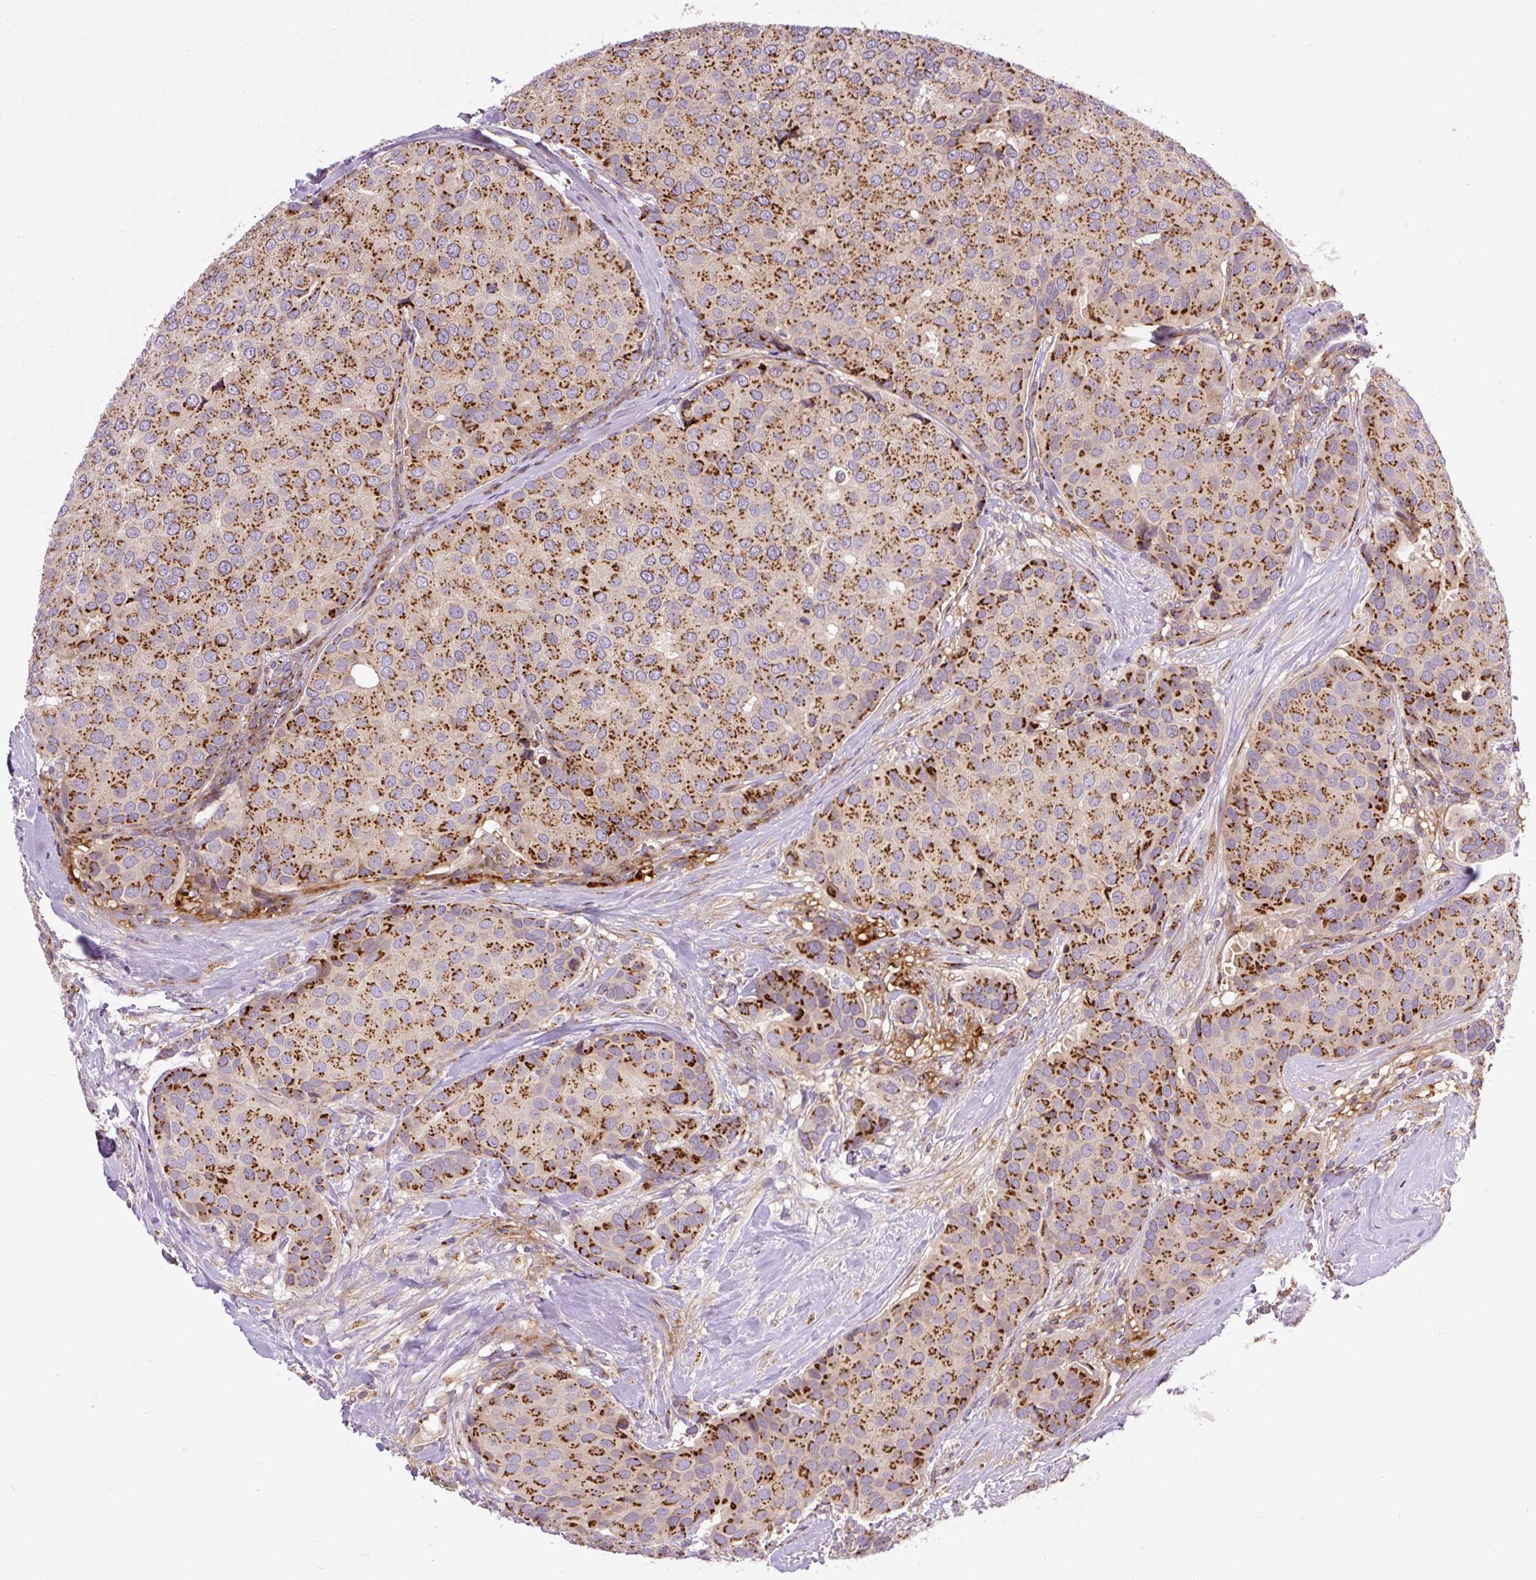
{"staining": {"intensity": "strong", "quantity": ">75%", "location": "cytoplasmic/membranous"}, "tissue": "breast cancer", "cell_type": "Tumor cells", "image_type": "cancer", "snomed": [{"axis": "morphology", "description": "Duct carcinoma"}, {"axis": "topography", "description": "Breast"}], "caption": "Immunohistochemical staining of breast intraductal carcinoma demonstrates high levels of strong cytoplasmic/membranous protein staining in approximately >75% of tumor cells.", "gene": "MSMP", "patient": {"sex": "female", "age": 70}}